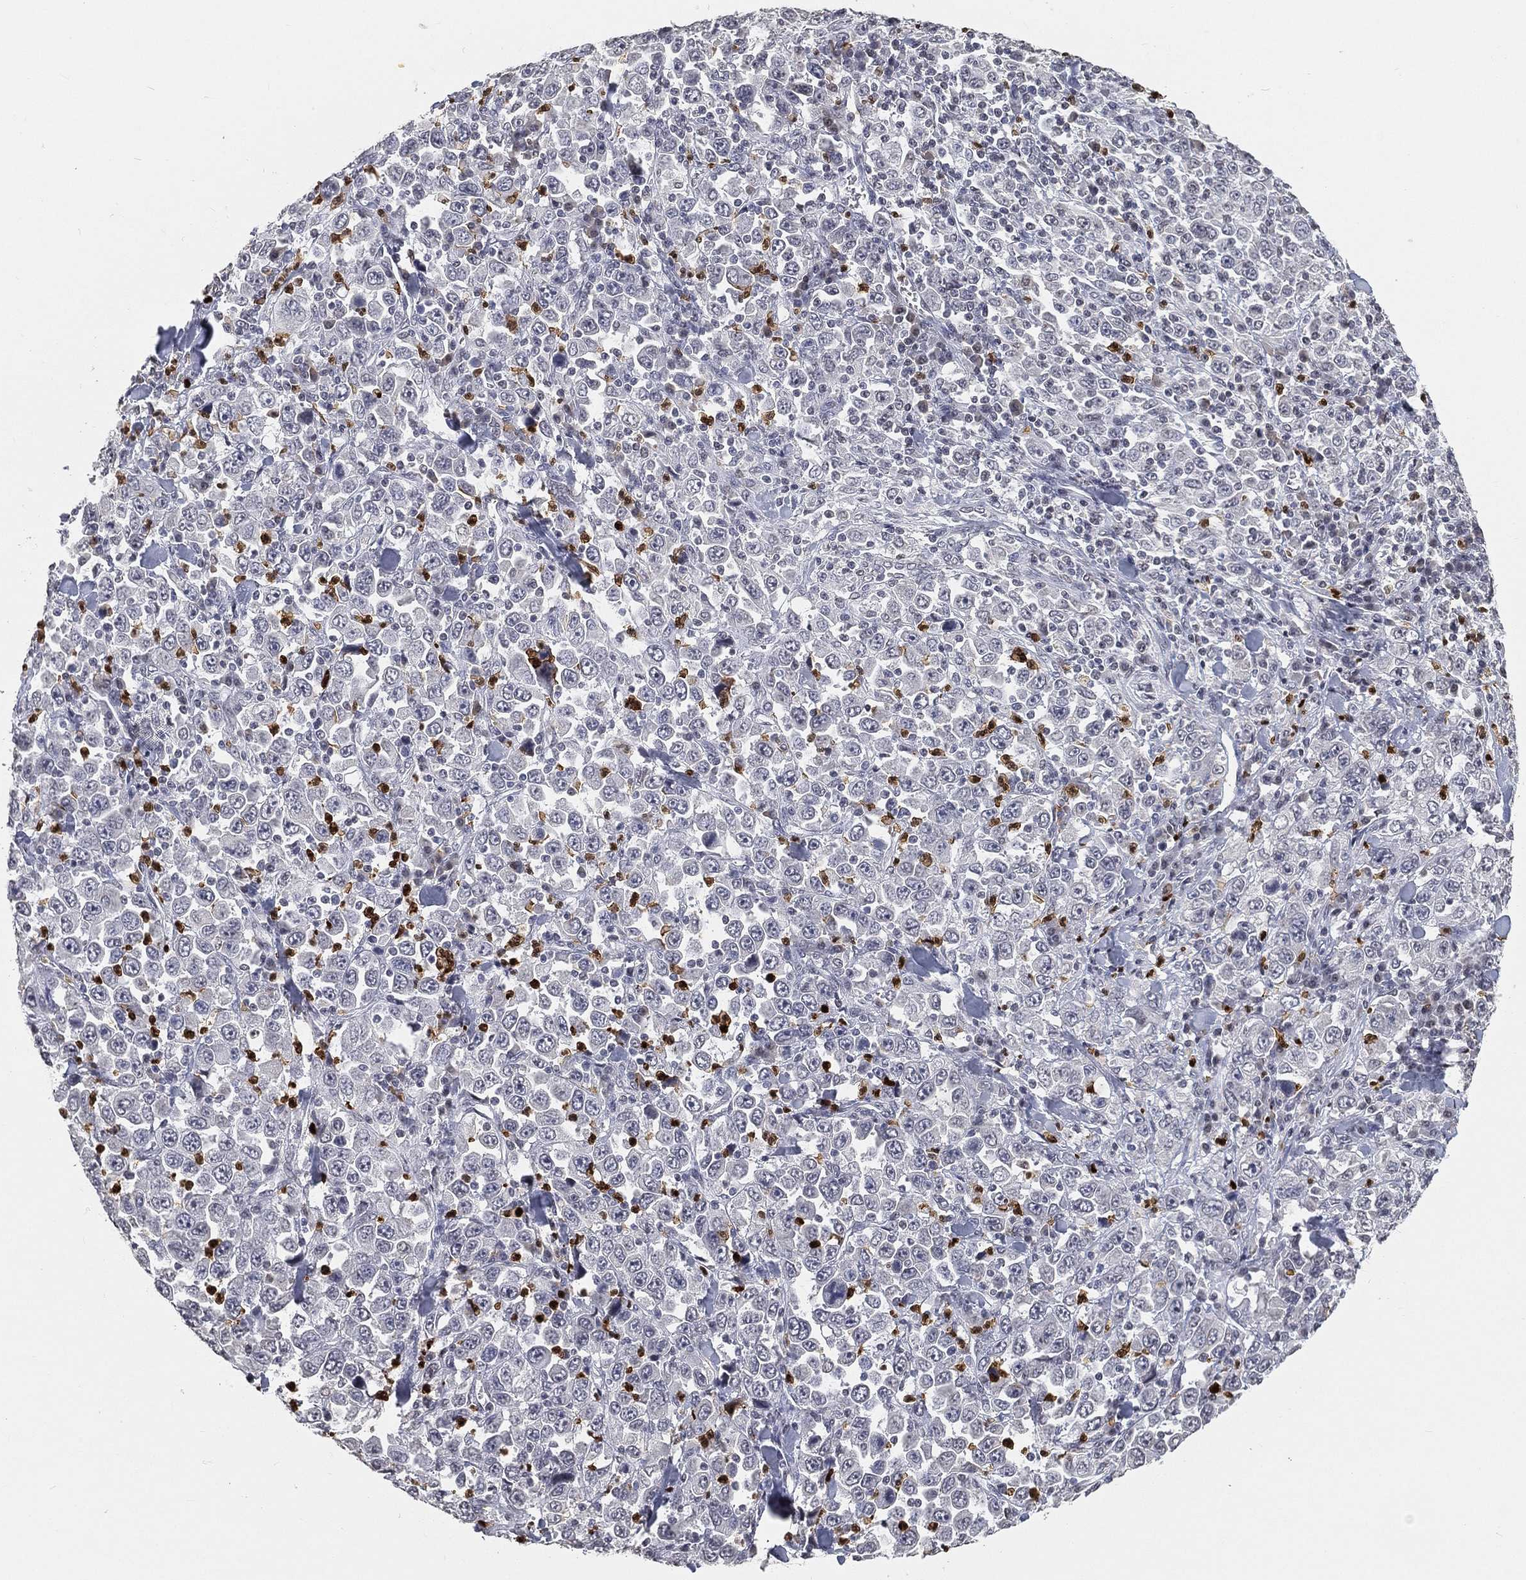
{"staining": {"intensity": "negative", "quantity": "none", "location": "none"}, "tissue": "stomach cancer", "cell_type": "Tumor cells", "image_type": "cancer", "snomed": [{"axis": "morphology", "description": "Normal tissue, NOS"}, {"axis": "morphology", "description": "Adenocarcinoma, NOS"}, {"axis": "topography", "description": "Stomach, upper"}, {"axis": "topography", "description": "Stomach"}], "caption": "Immunohistochemistry image of neoplastic tissue: human stomach cancer (adenocarcinoma) stained with DAB (3,3'-diaminobenzidine) reveals no significant protein positivity in tumor cells.", "gene": "ARG1", "patient": {"sex": "male", "age": 59}}